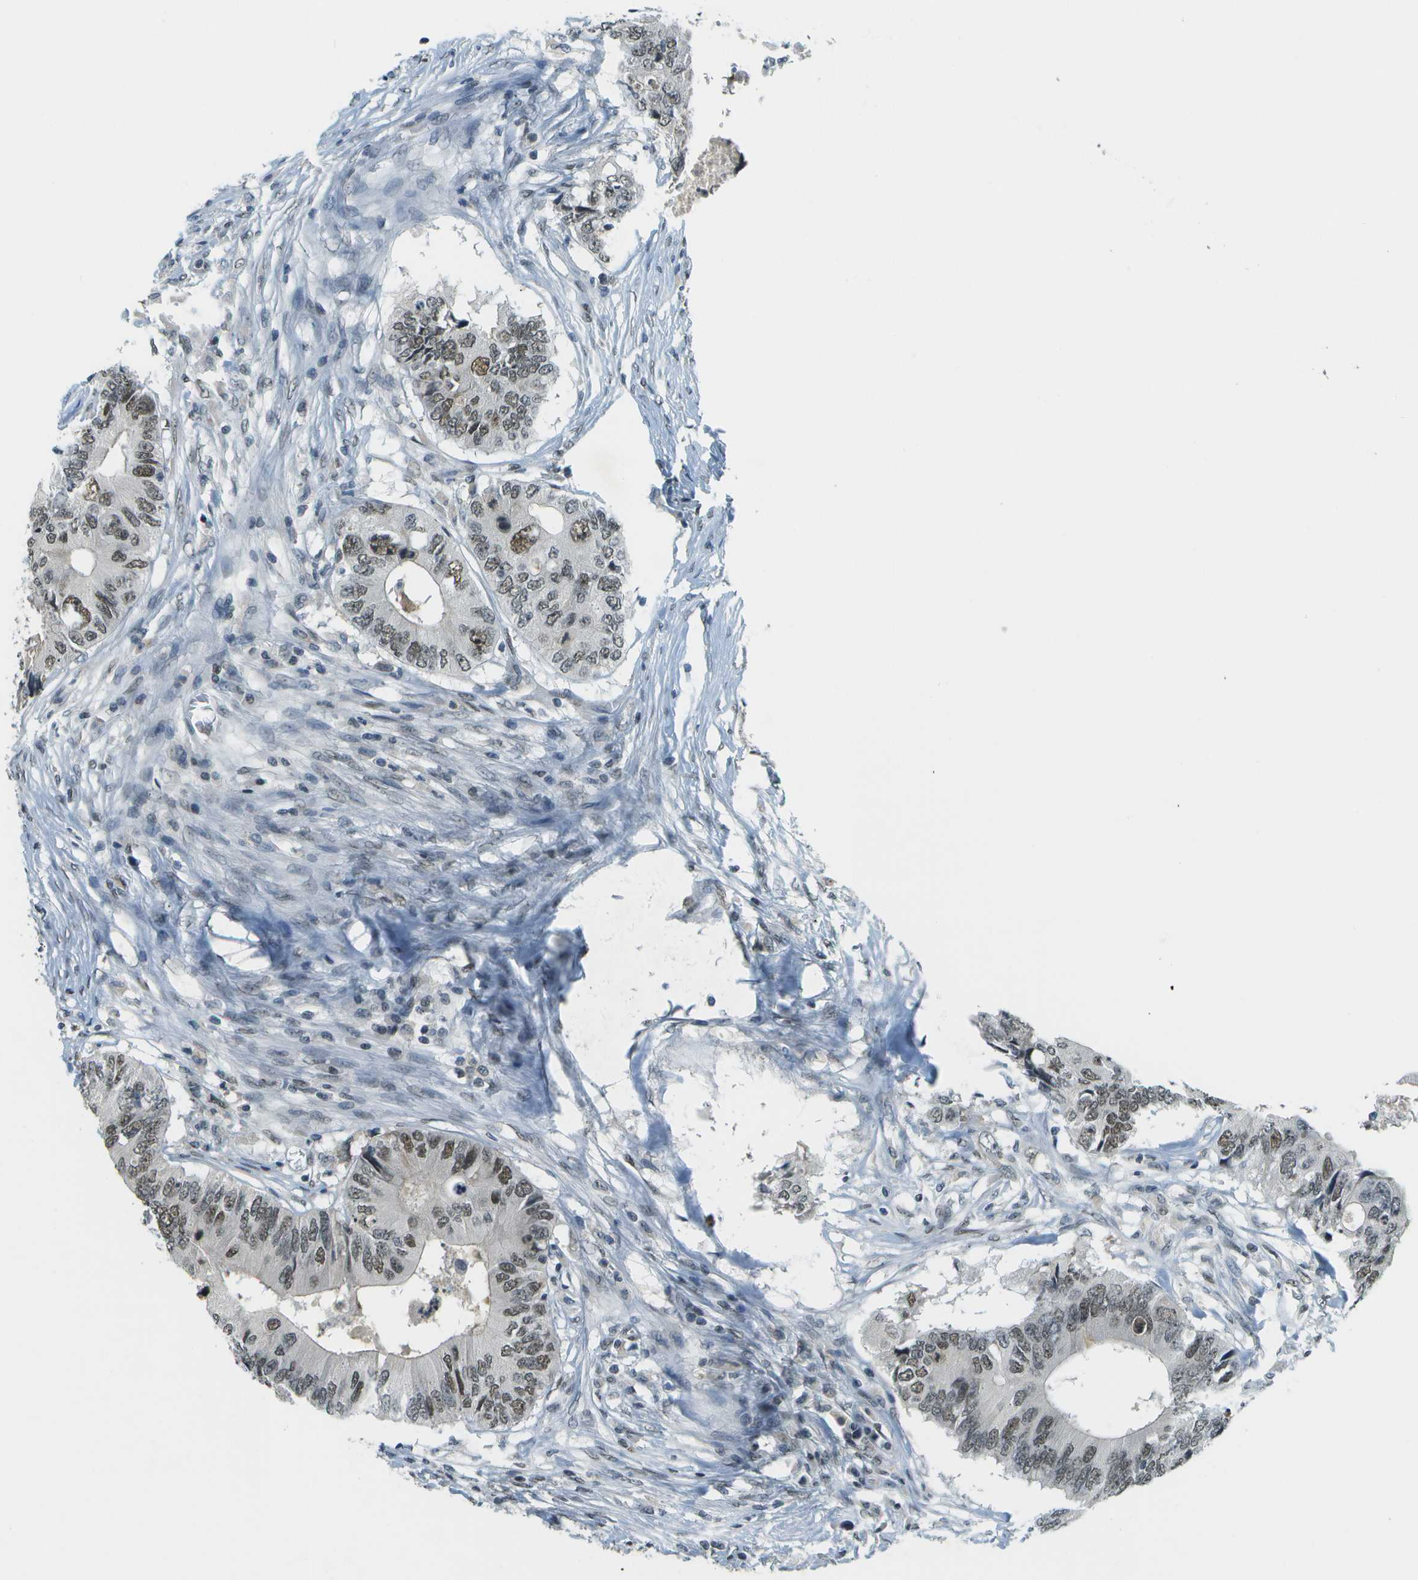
{"staining": {"intensity": "moderate", "quantity": ">75%", "location": "nuclear"}, "tissue": "colorectal cancer", "cell_type": "Tumor cells", "image_type": "cancer", "snomed": [{"axis": "morphology", "description": "Adenocarcinoma, NOS"}, {"axis": "topography", "description": "Colon"}], "caption": "Moderate nuclear positivity for a protein is seen in about >75% of tumor cells of colorectal adenocarcinoma using immunohistochemistry (IHC).", "gene": "CBX5", "patient": {"sex": "male", "age": 71}}